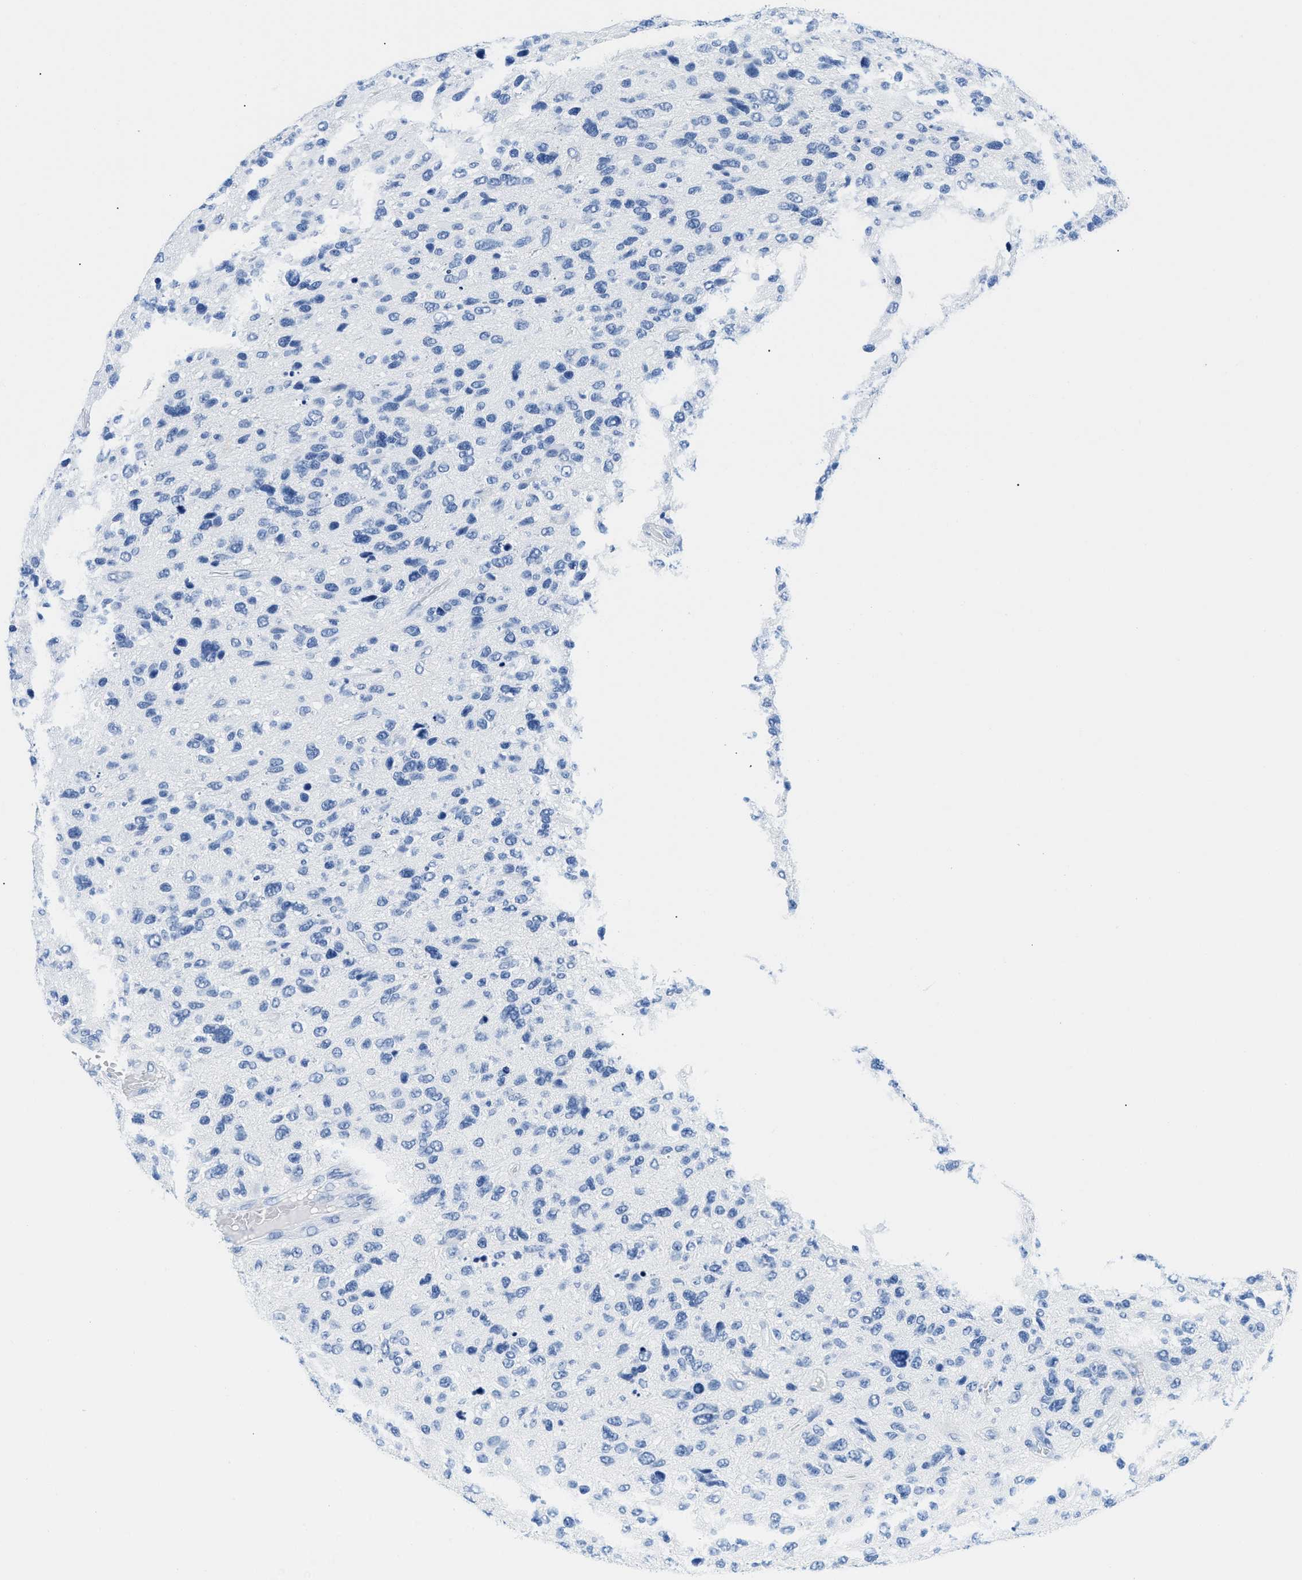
{"staining": {"intensity": "negative", "quantity": "none", "location": "none"}, "tissue": "glioma", "cell_type": "Tumor cells", "image_type": "cancer", "snomed": [{"axis": "morphology", "description": "Glioma, malignant, High grade"}, {"axis": "topography", "description": "Brain"}], "caption": "A photomicrograph of malignant glioma (high-grade) stained for a protein shows no brown staining in tumor cells.", "gene": "GSN", "patient": {"sex": "female", "age": 58}}